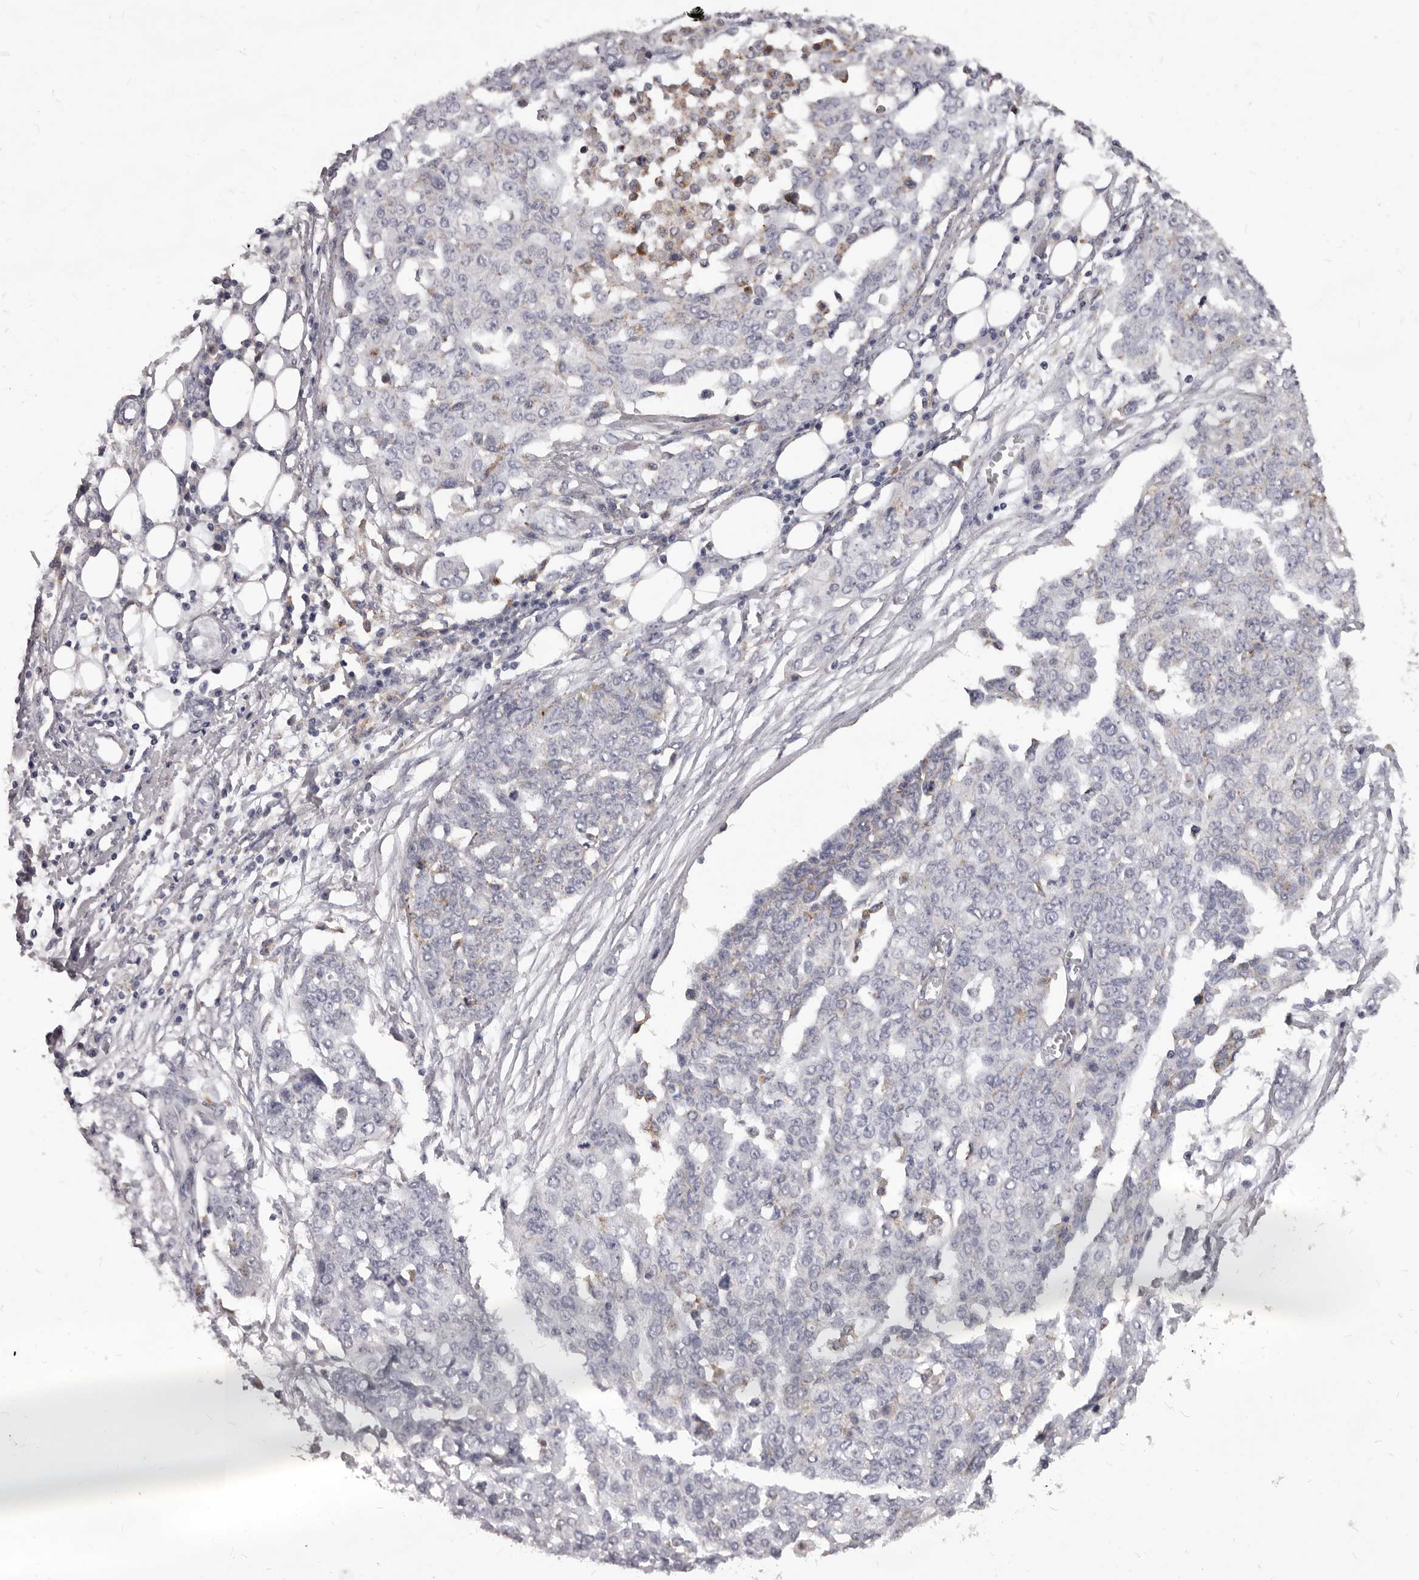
{"staining": {"intensity": "negative", "quantity": "none", "location": "none"}, "tissue": "ovarian cancer", "cell_type": "Tumor cells", "image_type": "cancer", "snomed": [{"axis": "morphology", "description": "Cystadenocarcinoma, serous, NOS"}, {"axis": "topography", "description": "Soft tissue"}, {"axis": "topography", "description": "Ovary"}], "caption": "Immunohistochemistry photomicrograph of human ovarian cancer stained for a protein (brown), which exhibits no expression in tumor cells. (DAB (3,3'-diaminobenzidine) immunohistochemistry visualized using brightfield microscopy, high magnification).", "gene": "PI4K2A", "patient": {"sex": "female", "age": 57}}